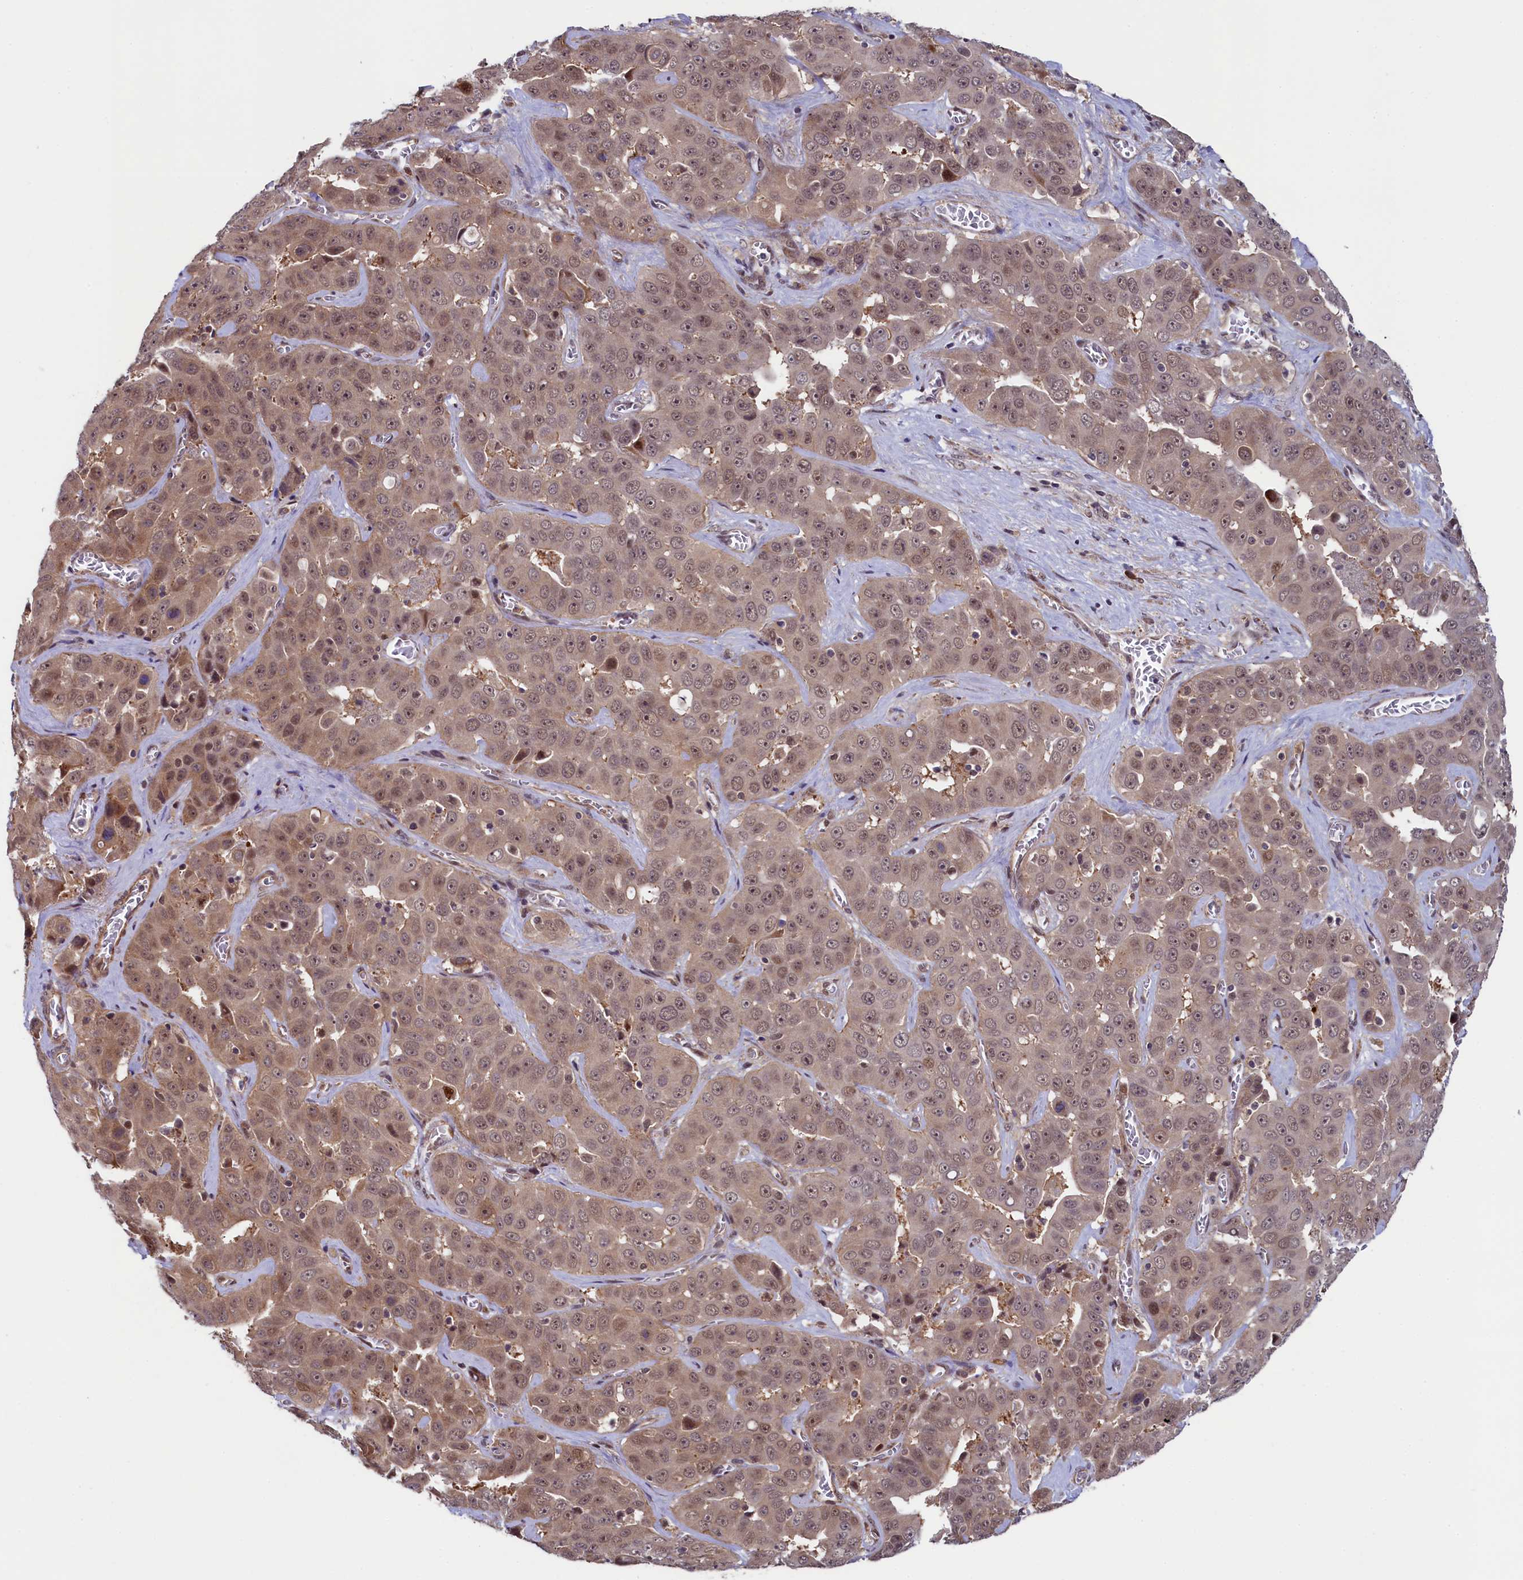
{"staining": {"intensity": "moderate", "quantity": ">75%", "location": "cytoplasmic/membranous,nuclear"}, "tissue": "liver cancer", "cell_type": "Tumor cells", "image_type": "cancer", "snomed": [{"axis": "morphology", "description": "Cholangiocarcinoma"}, {"axis": "topography", "description": "Liver"}], "caption": "About >75% of tumor cells in human liver cancer reveal moderate cytoplasmic/membranous and nuclear protein expression as visualized by brown immunohistochemical staining.", "gene": "LEO1", "patient": {"sex": "female", "age": 52}}